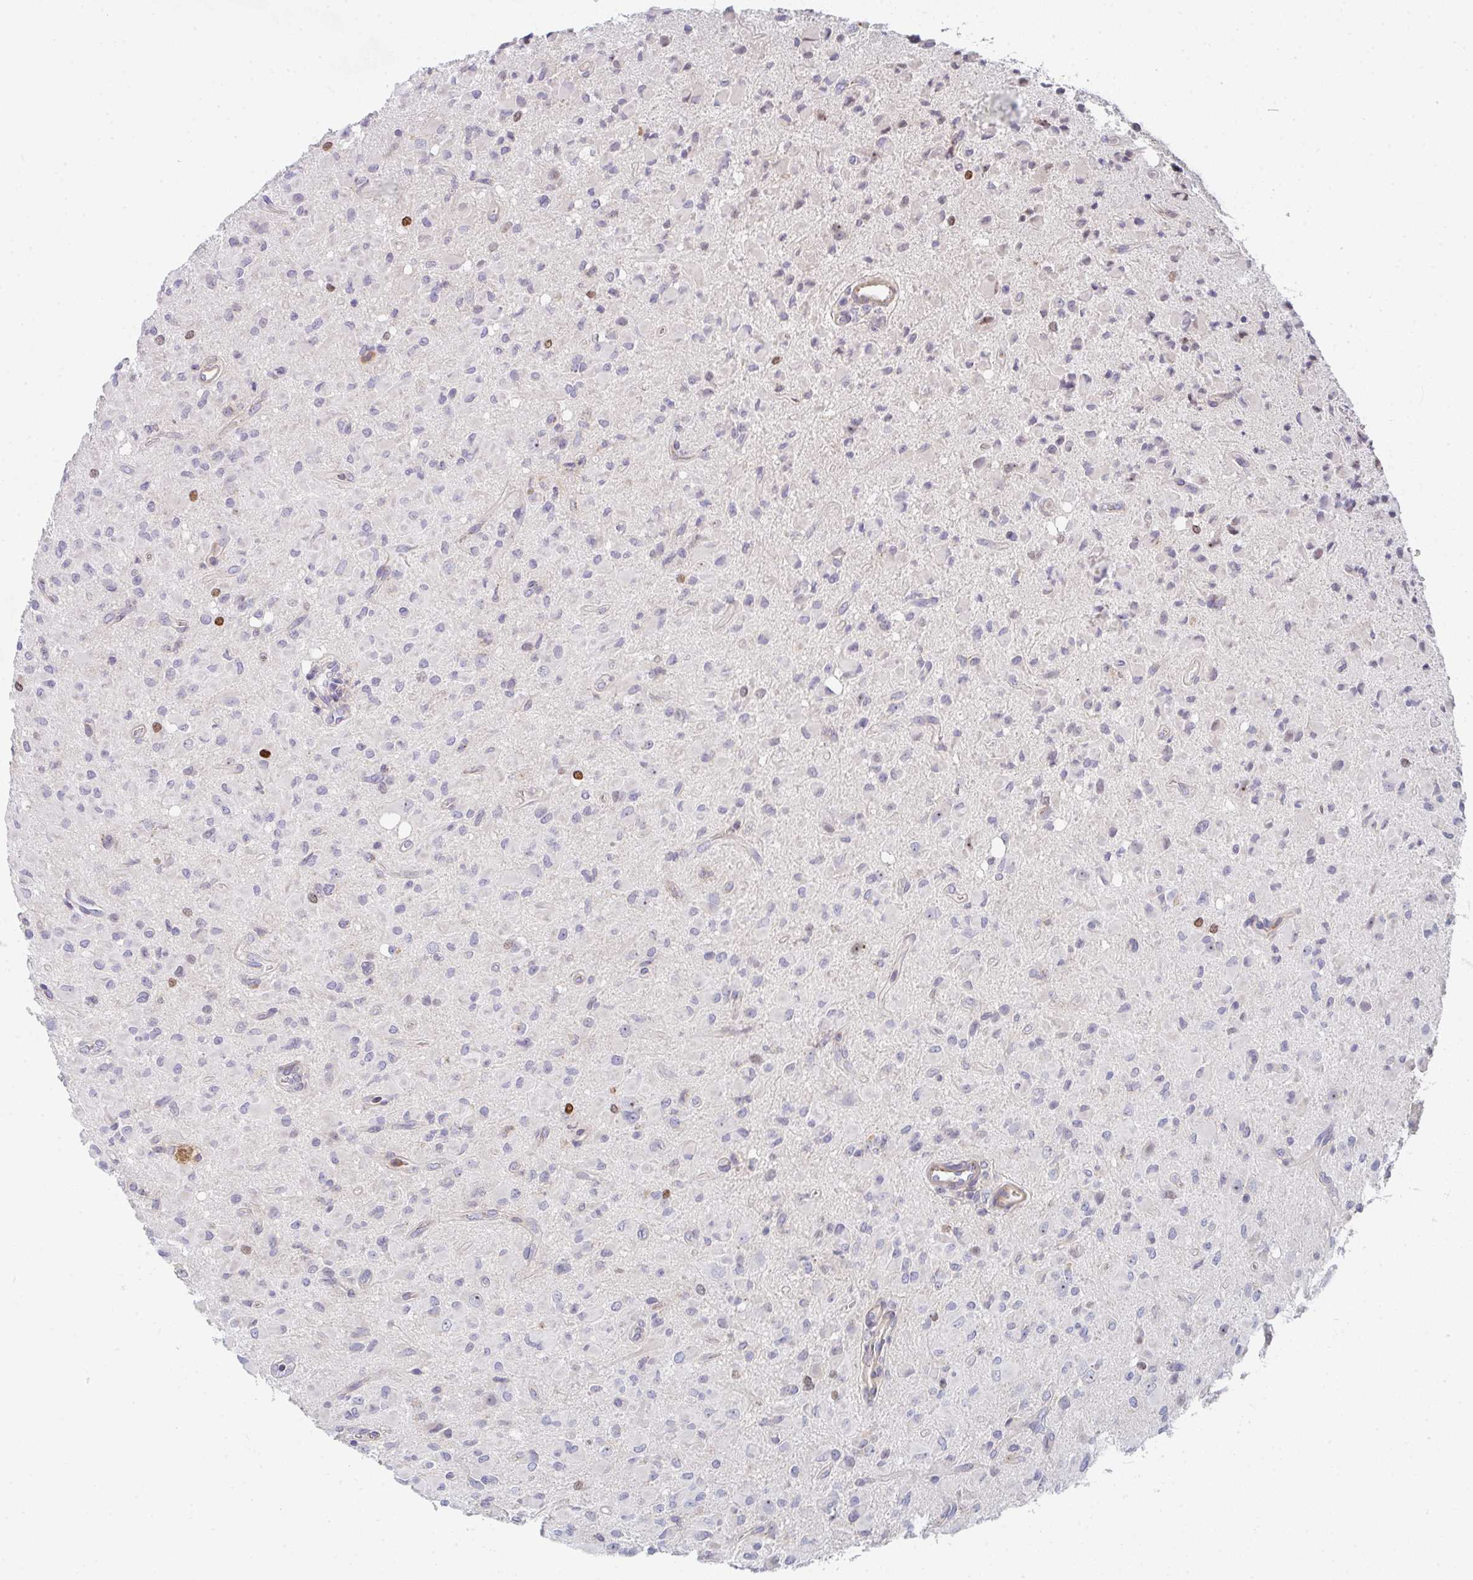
{"staining": {"intensity": "strong", "quantity": "<25%", "location": "nuclear"}, "tissue": "glioma", "cell_type": "Tumor cells", "image_type": "cancer", "snomed": [{"axis": "morphology", "description": "Glioma, malignant, Low grade"}, {"axis": "topography", "description": "Brain"}], "caption": "Tumor cells reveal medium levels of strong nuclear staining in approximately <25% of cells in human malignant low-grade glioma. (brown staining indicates protein expression, while blue staining denotes nuclei).", "gene": "KLHL33", "patient": {"sex": "female", "age": 33}}